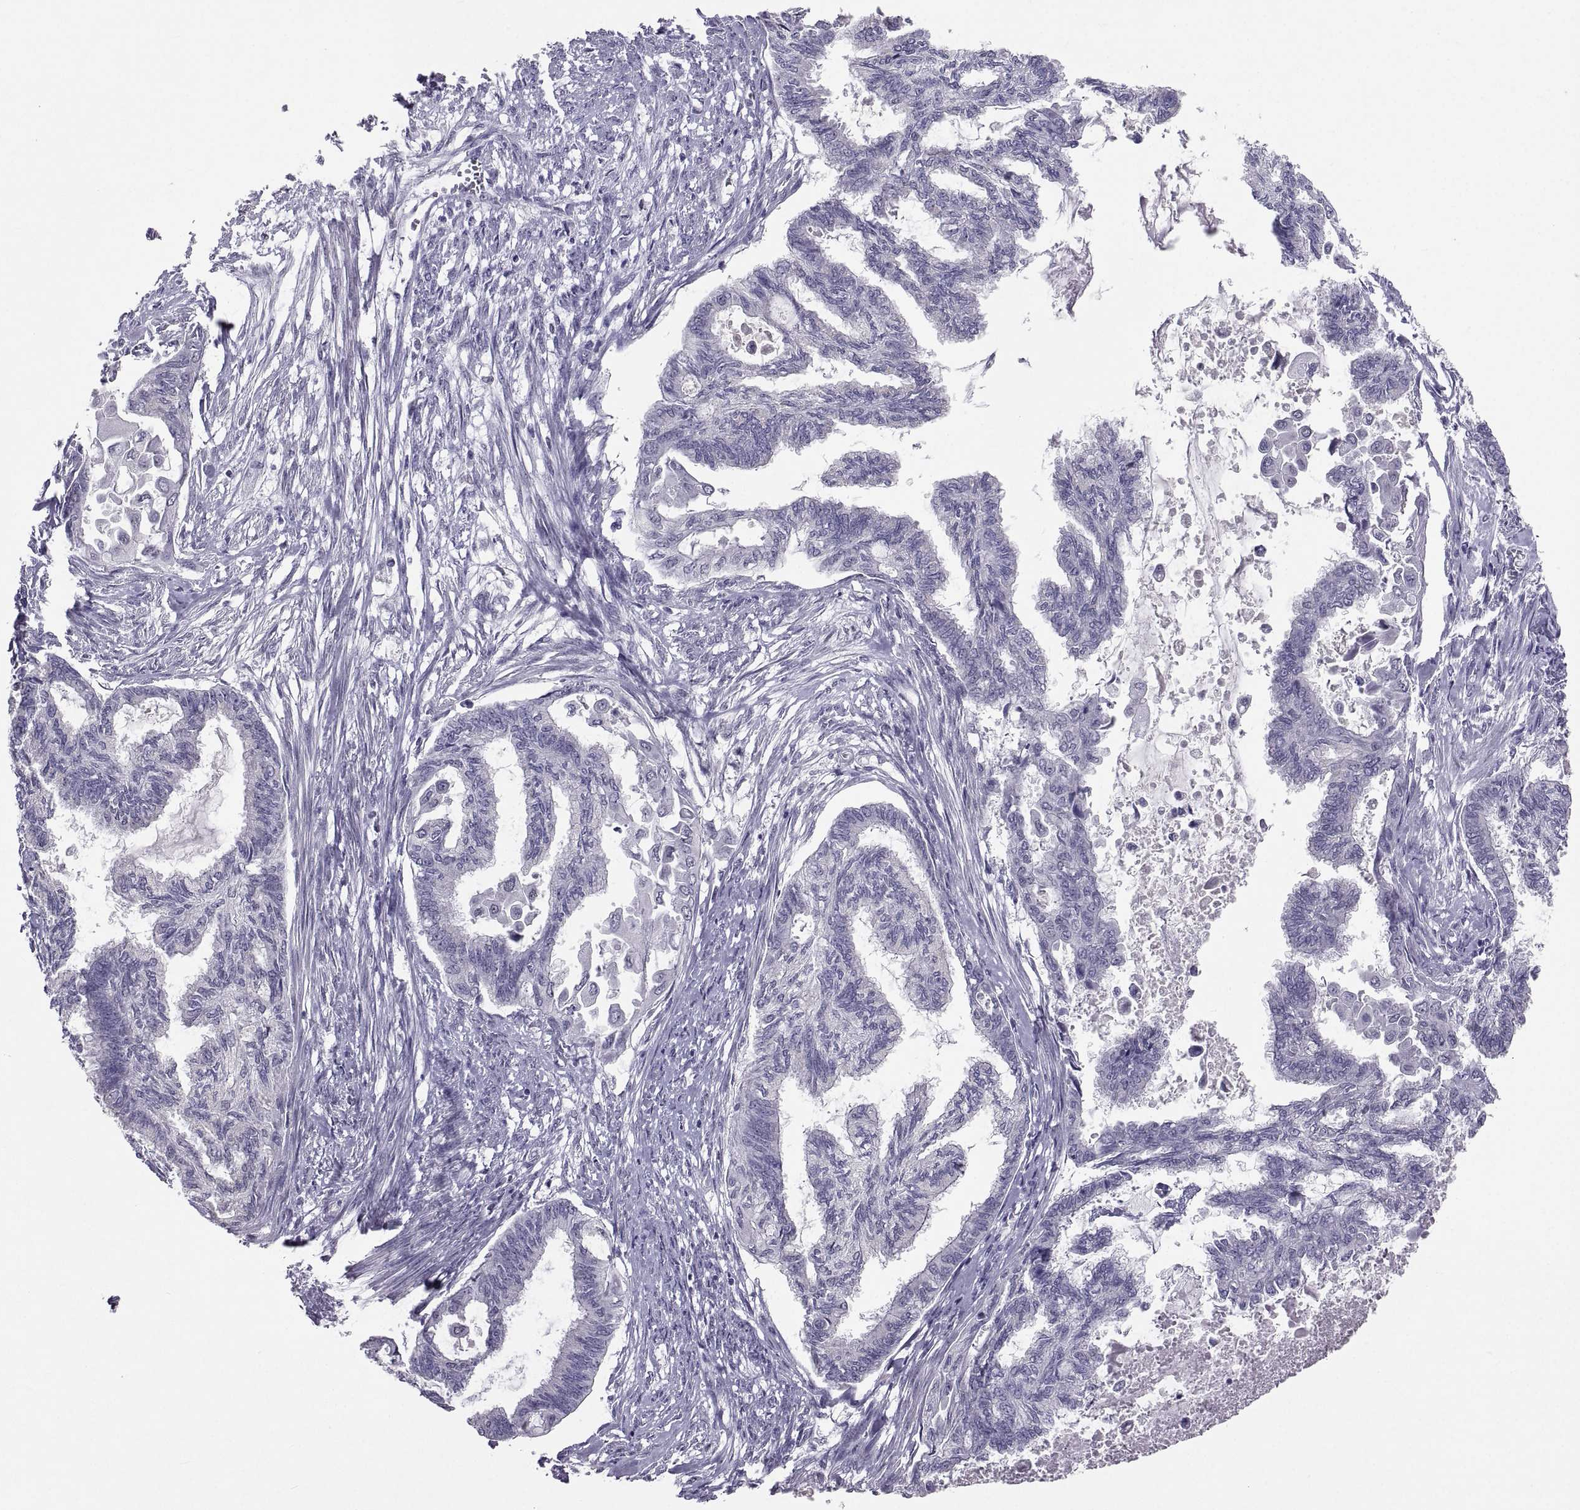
{"staining": {"intensity": "negative", "quantity": "none", "location": "none"}, "tissue": "endometrial cancer", "cell_type": "Tumor cells", "image_type": "cancer", "snomed": [{"axis": "morphology", "description": "Adenocarcinoma, NOS"}, {"axis": "topography", "description": "Endometrium"}], "caption": "The immunohistochemistry (IHC) image has no significant expression in tumor cells of endometrial adenocarcinoma tissue. (DAB immunohistochemistry visualized using brightfield microscopy, high magnification).", "gene": "SOX21", "patient": {"sex": "female", "age": 86}}